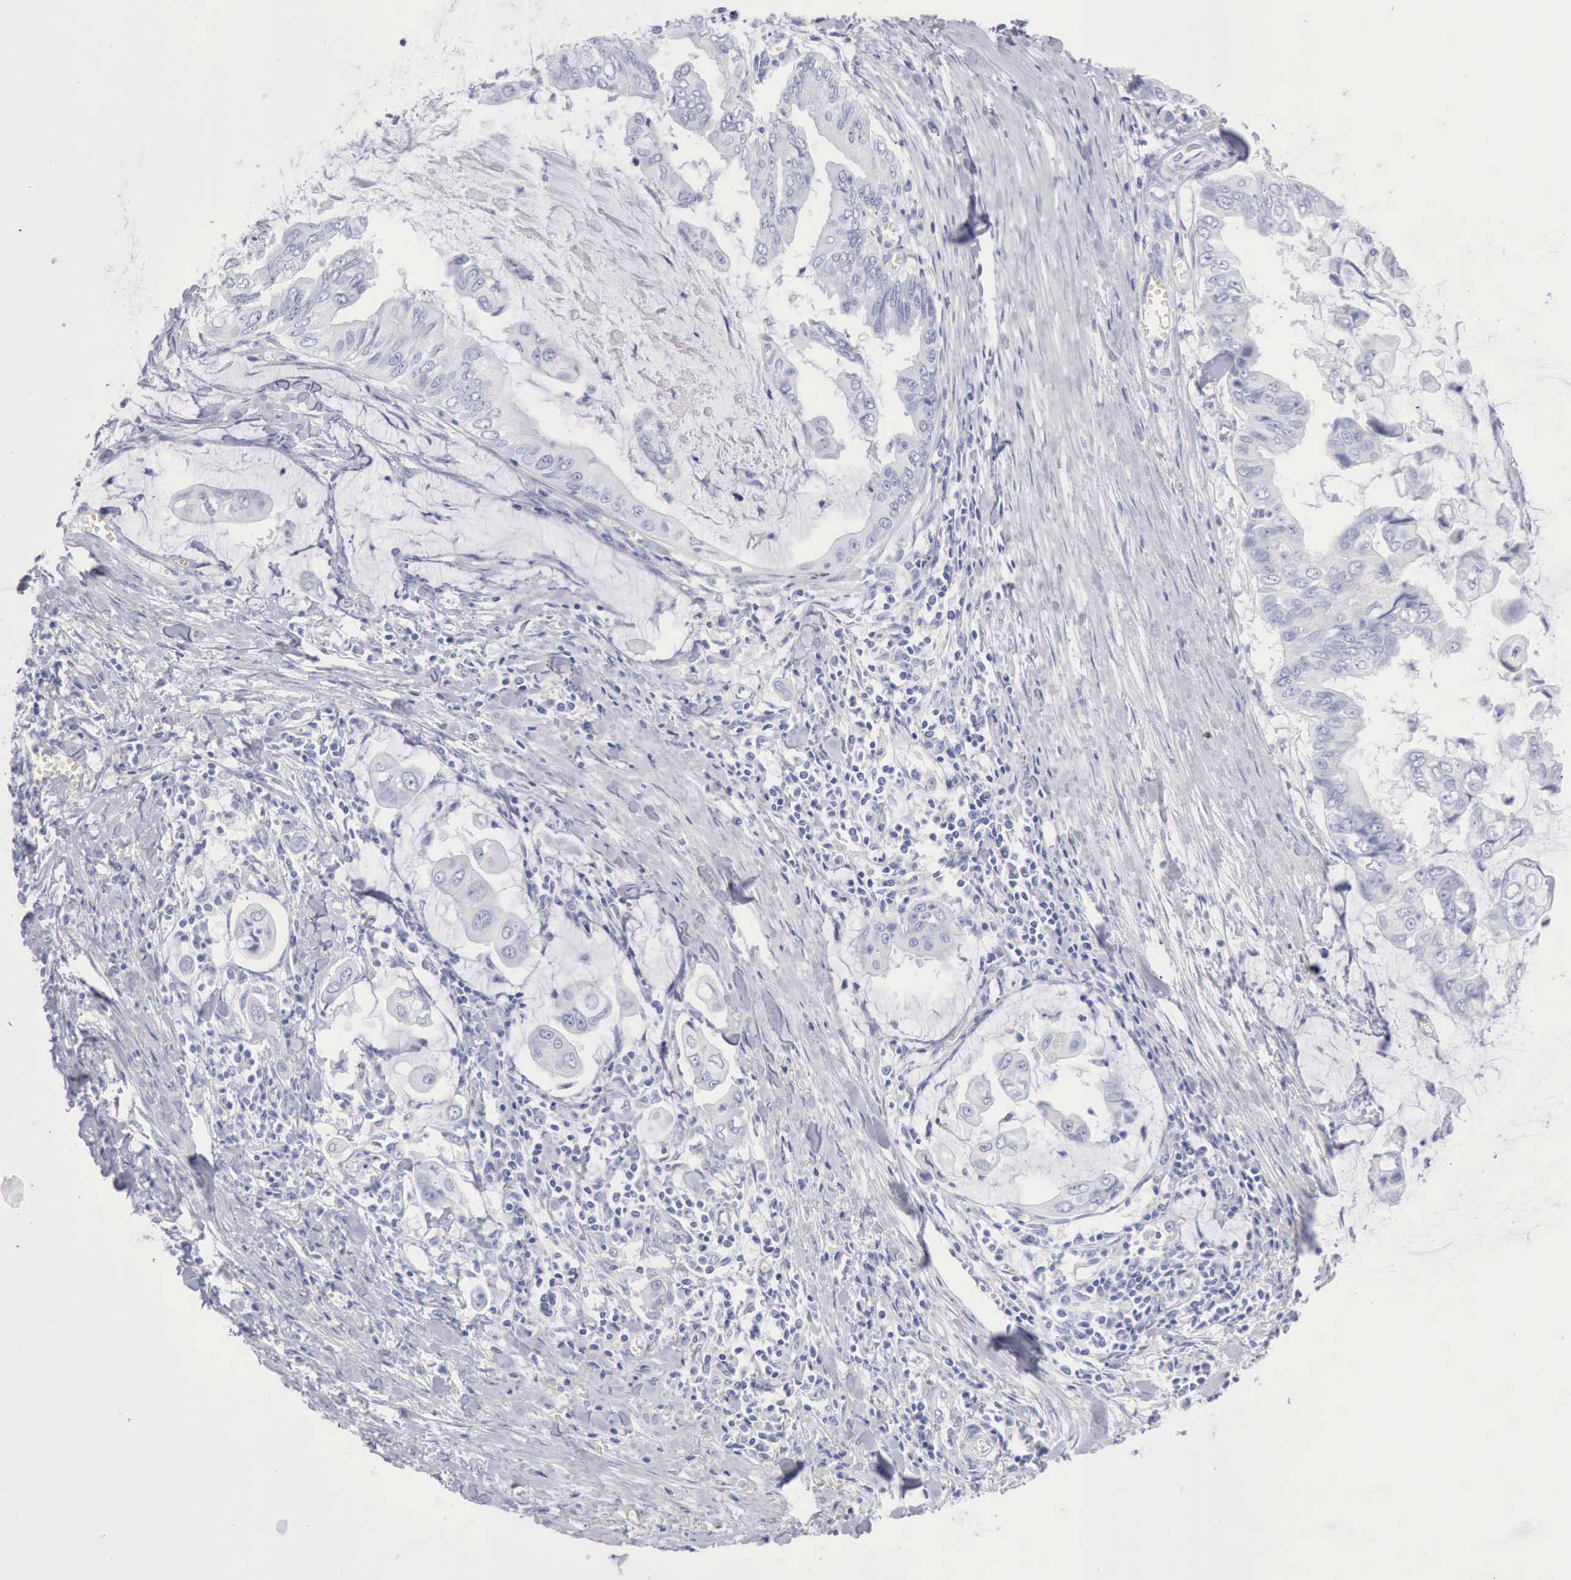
{"staining": {"intensity": "negative", "quantity": "none", "location": "none"}, "tissue": "stomach cancer", "cell_type": "Tumor cells", "image_type": "cancer", "snomed": [{"axis": "morphology", "description": "Adenocarcinoma, NOS"}, {"axis": "topography", "description": "Stomach, upper"}], "caption": "Tumor cells are negative for brown protein staining in stomach cancer (adenocarcinoma).", "gene": "KRT5", "patient": {"sex": "male", "age": 80}}